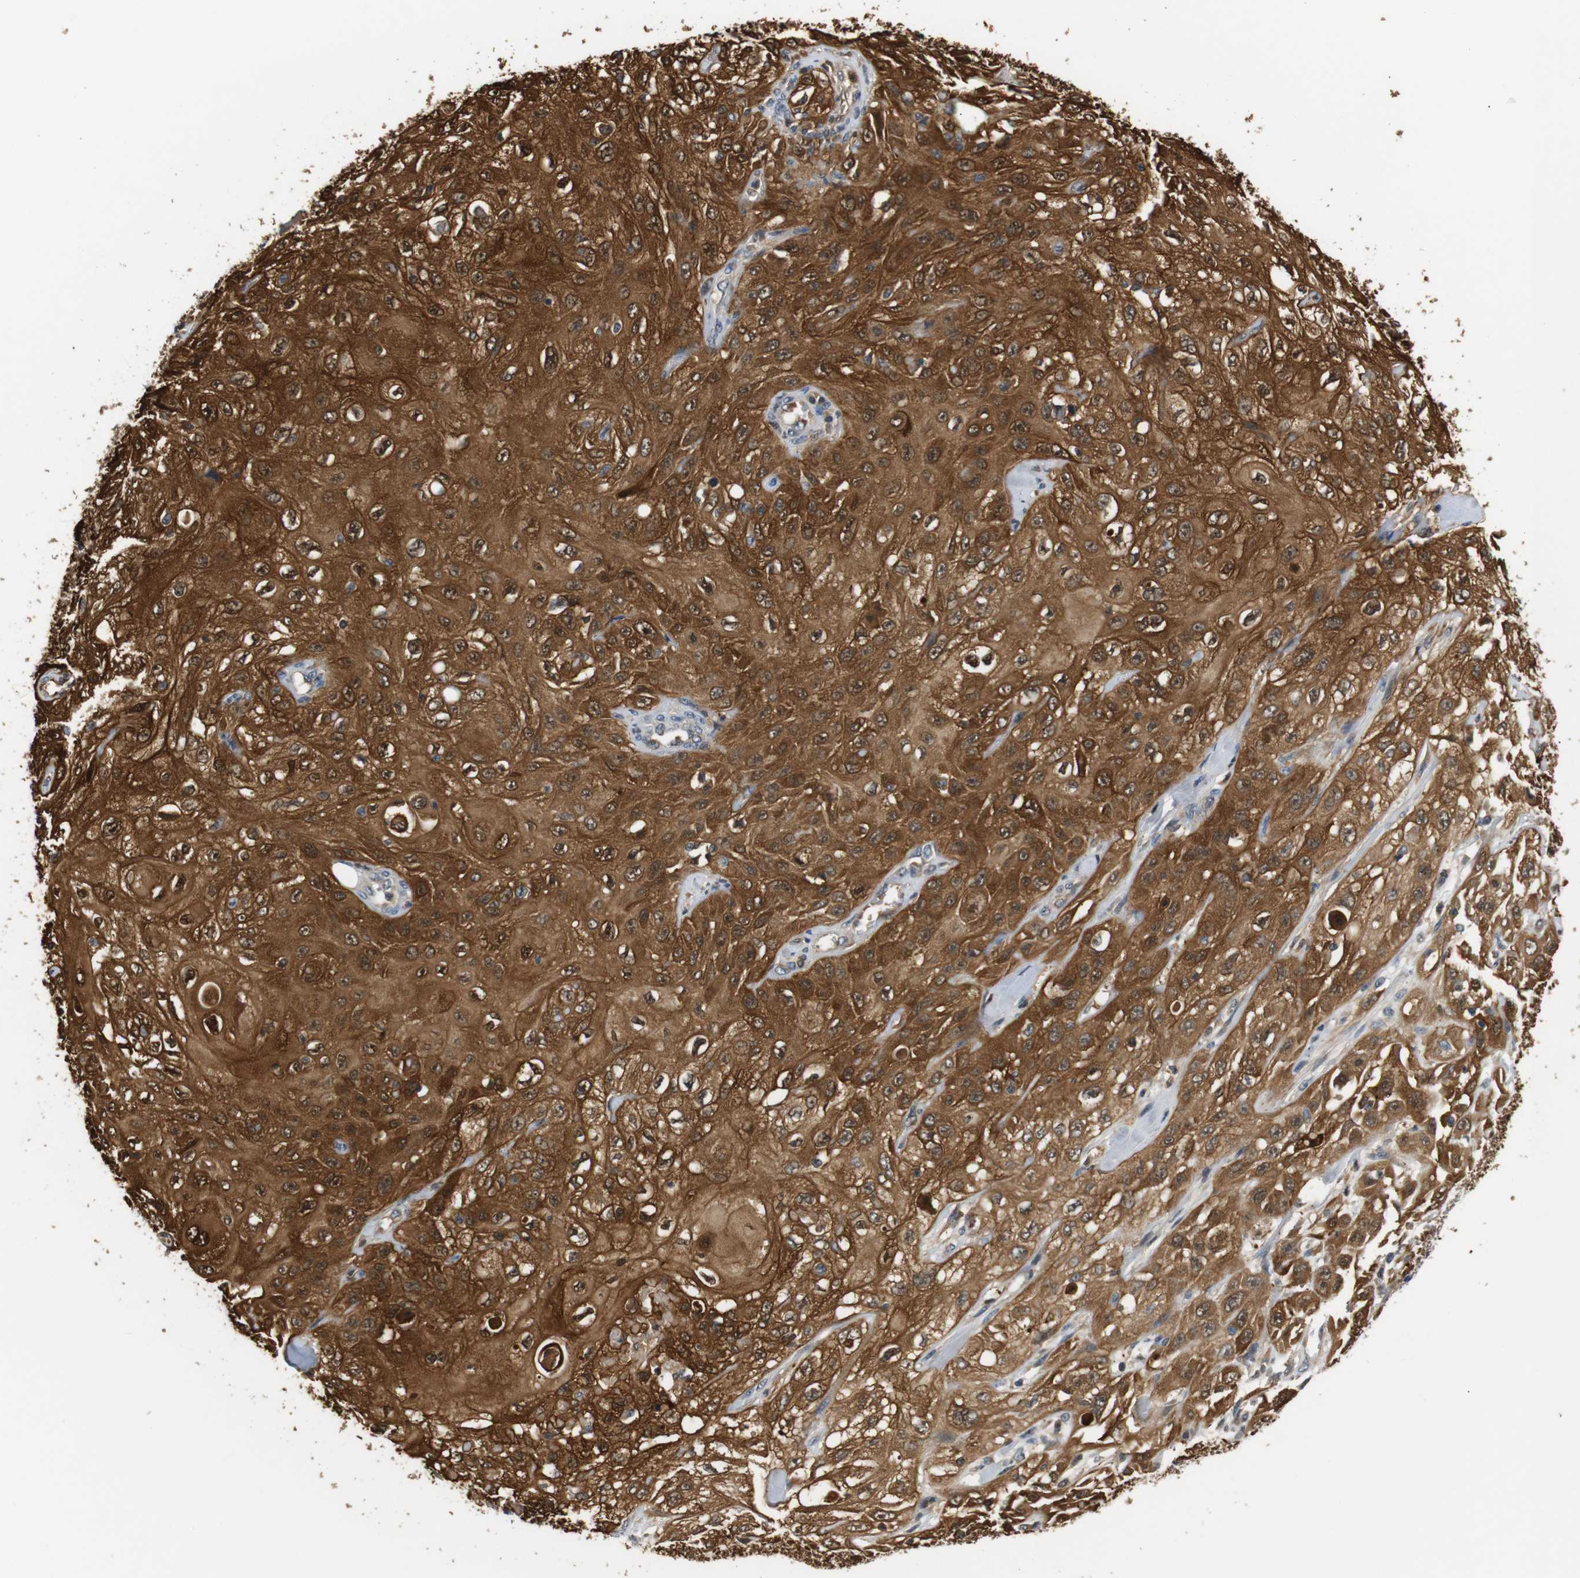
{"staining": {"intensity": "strong", "quantity": ">75%", "location": "cytoplasmic/membranous,nuclear"}, "tissue": "skin cancer", "cell_type": "Tumor cells", "image_type": "cancer", "snomed": [{"axis": "morphology", "description": "Squamous cell carcinoma, NOS"}, {"axis": "morphology", "description": "Squamous cell carcinoma, metastatic, NOS"}, {"axis": "topography", "description": "Skin"}, {"axis": "topography", "description": "Lymph node"}], "caption": "Immunohistochemical staining of skin squamous cell carcinoma demonstrates strong cytoplasmic/membranous and nuclear protein positivity in about >75% of tumor cells. The staining was performed using DAB, with brown indicating positive protein expression. Nuclei are stained blue with hematoxylin.", "gene": "SFN", "patient": {"sex": "male", "age": 75}}